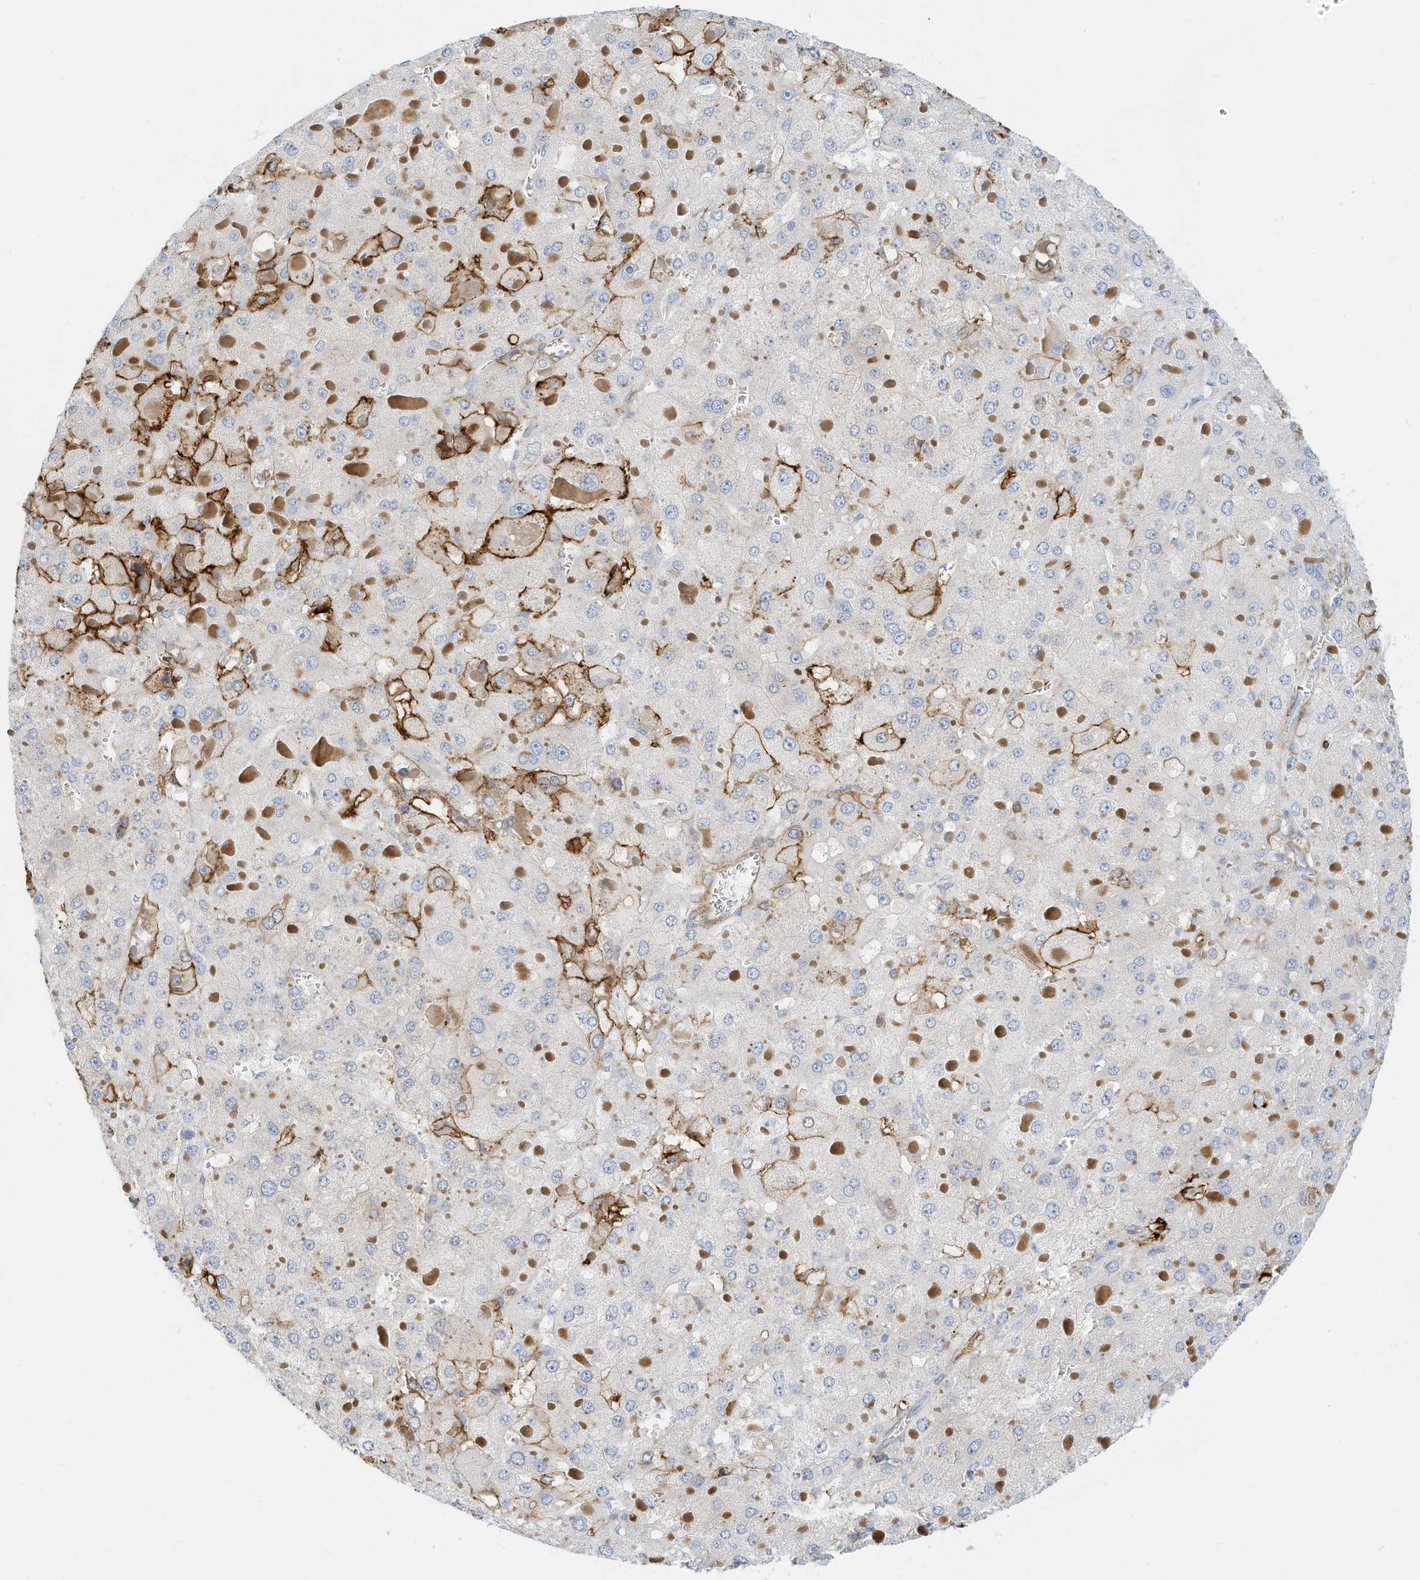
{"staining": {"intensity": "moderate", "quantity": "<25%", "location": "cytoplasmic/membranous"}, "tissue": "liver cancer", "cell_type": "Tumor cells", "image_type": "cancer", "snomed": [{"axis": "morphology", "description": "Carcinoma, Hepatocellular, NOS"}, {"axis": "topography", "description": "Liver"}], "caption": "Moderate cytoplasmic/membranous expression is appreciated in approximately <25% of tumor cells in liver cancer (hepatocellular carcinoma).", "gene": "TXNDC9", "patient": {"sex": "female", "age": 73}}